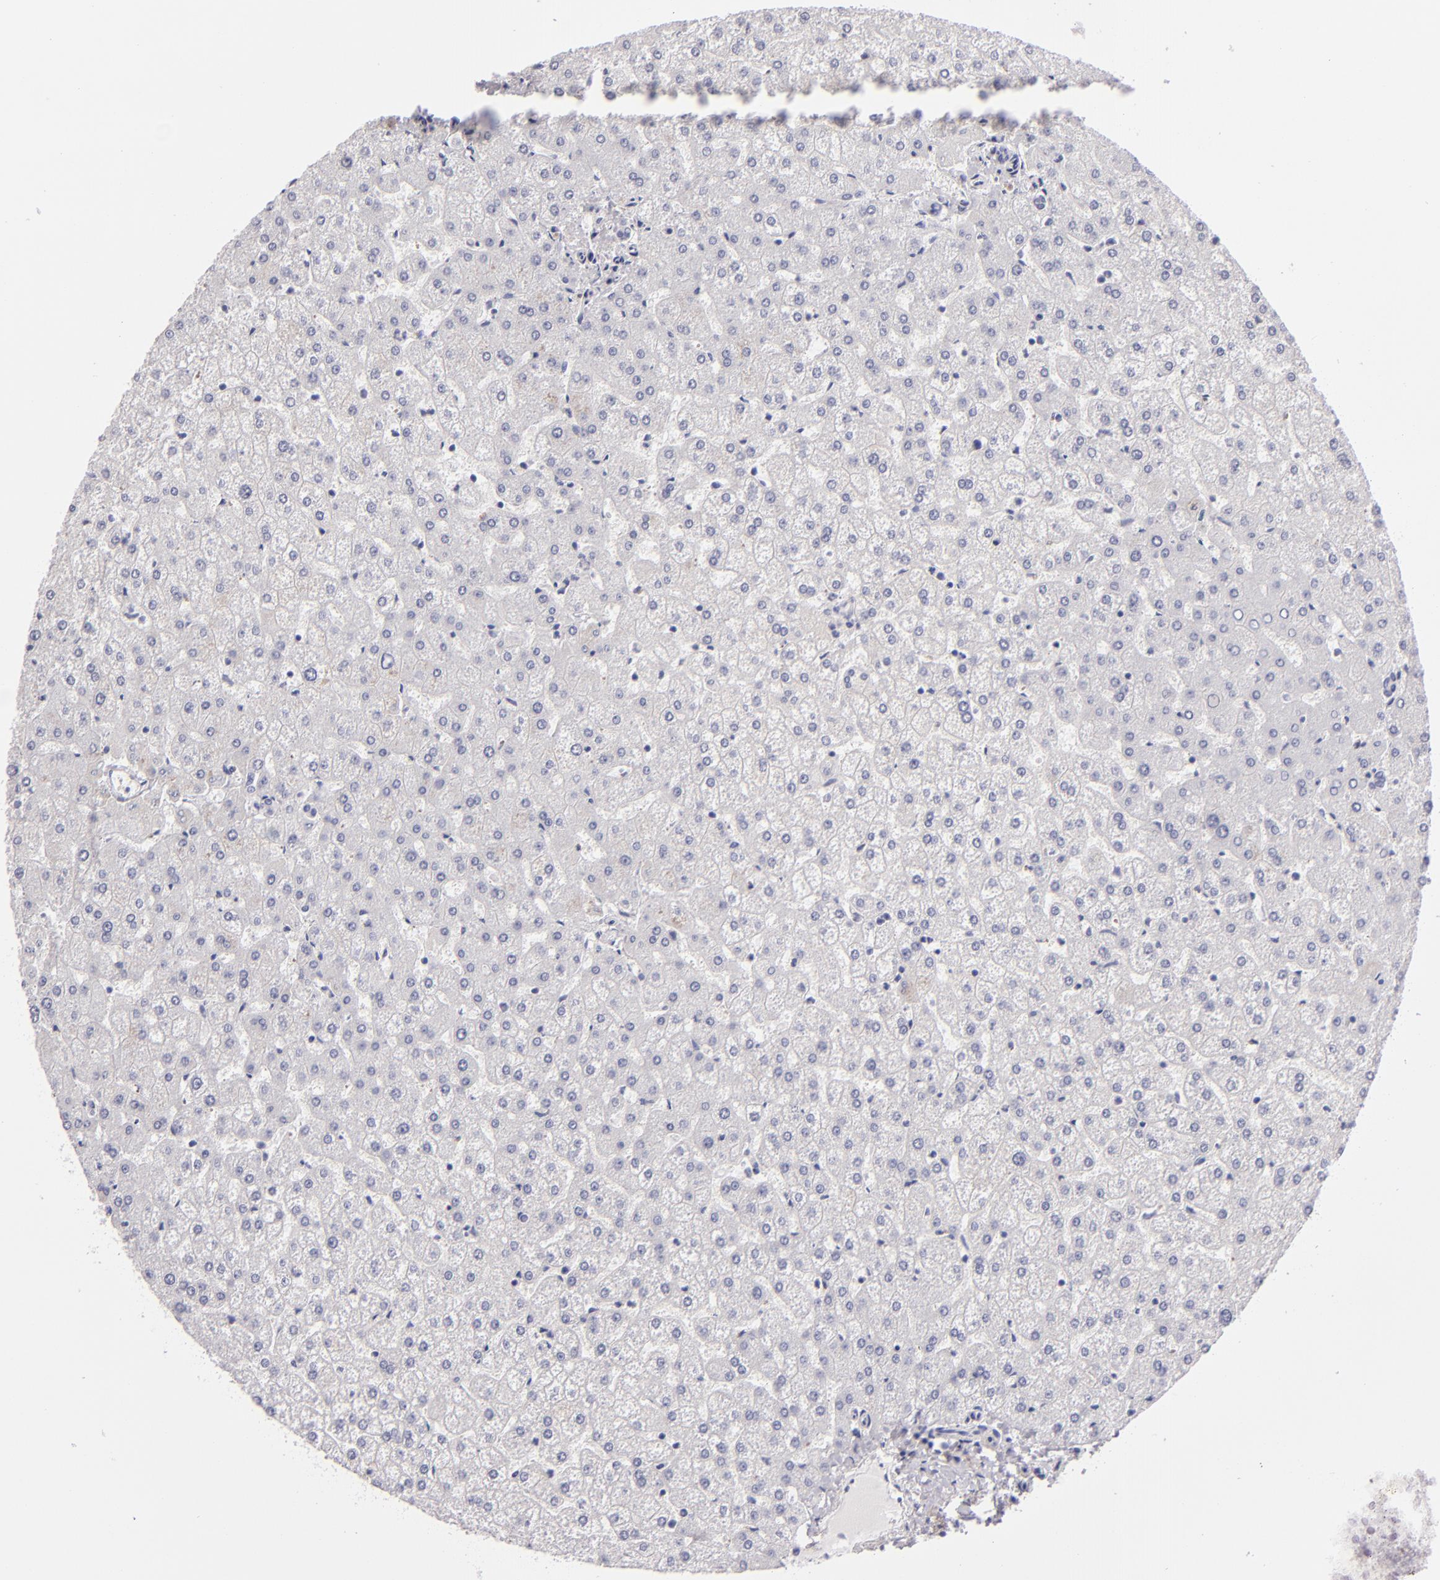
{"staining": {"intensity": "negative", "quantity": "none", "location": "none"}, "tissue": "liver", "cell_type": "Cholangiocytes", "image_type": "normal", "snomed": [{"axis": "morphology", "description": "Normal tissue, NOS"}, {"axis": "topography", "description": "Liver"}], "caption": "A high-resolution image shows immunohistochemistry (IHC) staining of unremarkable liver, which shows no significant positivity in cholangiocytes.", "gene": "F13A1", "patient": {"sex": "female", "age": 32}}